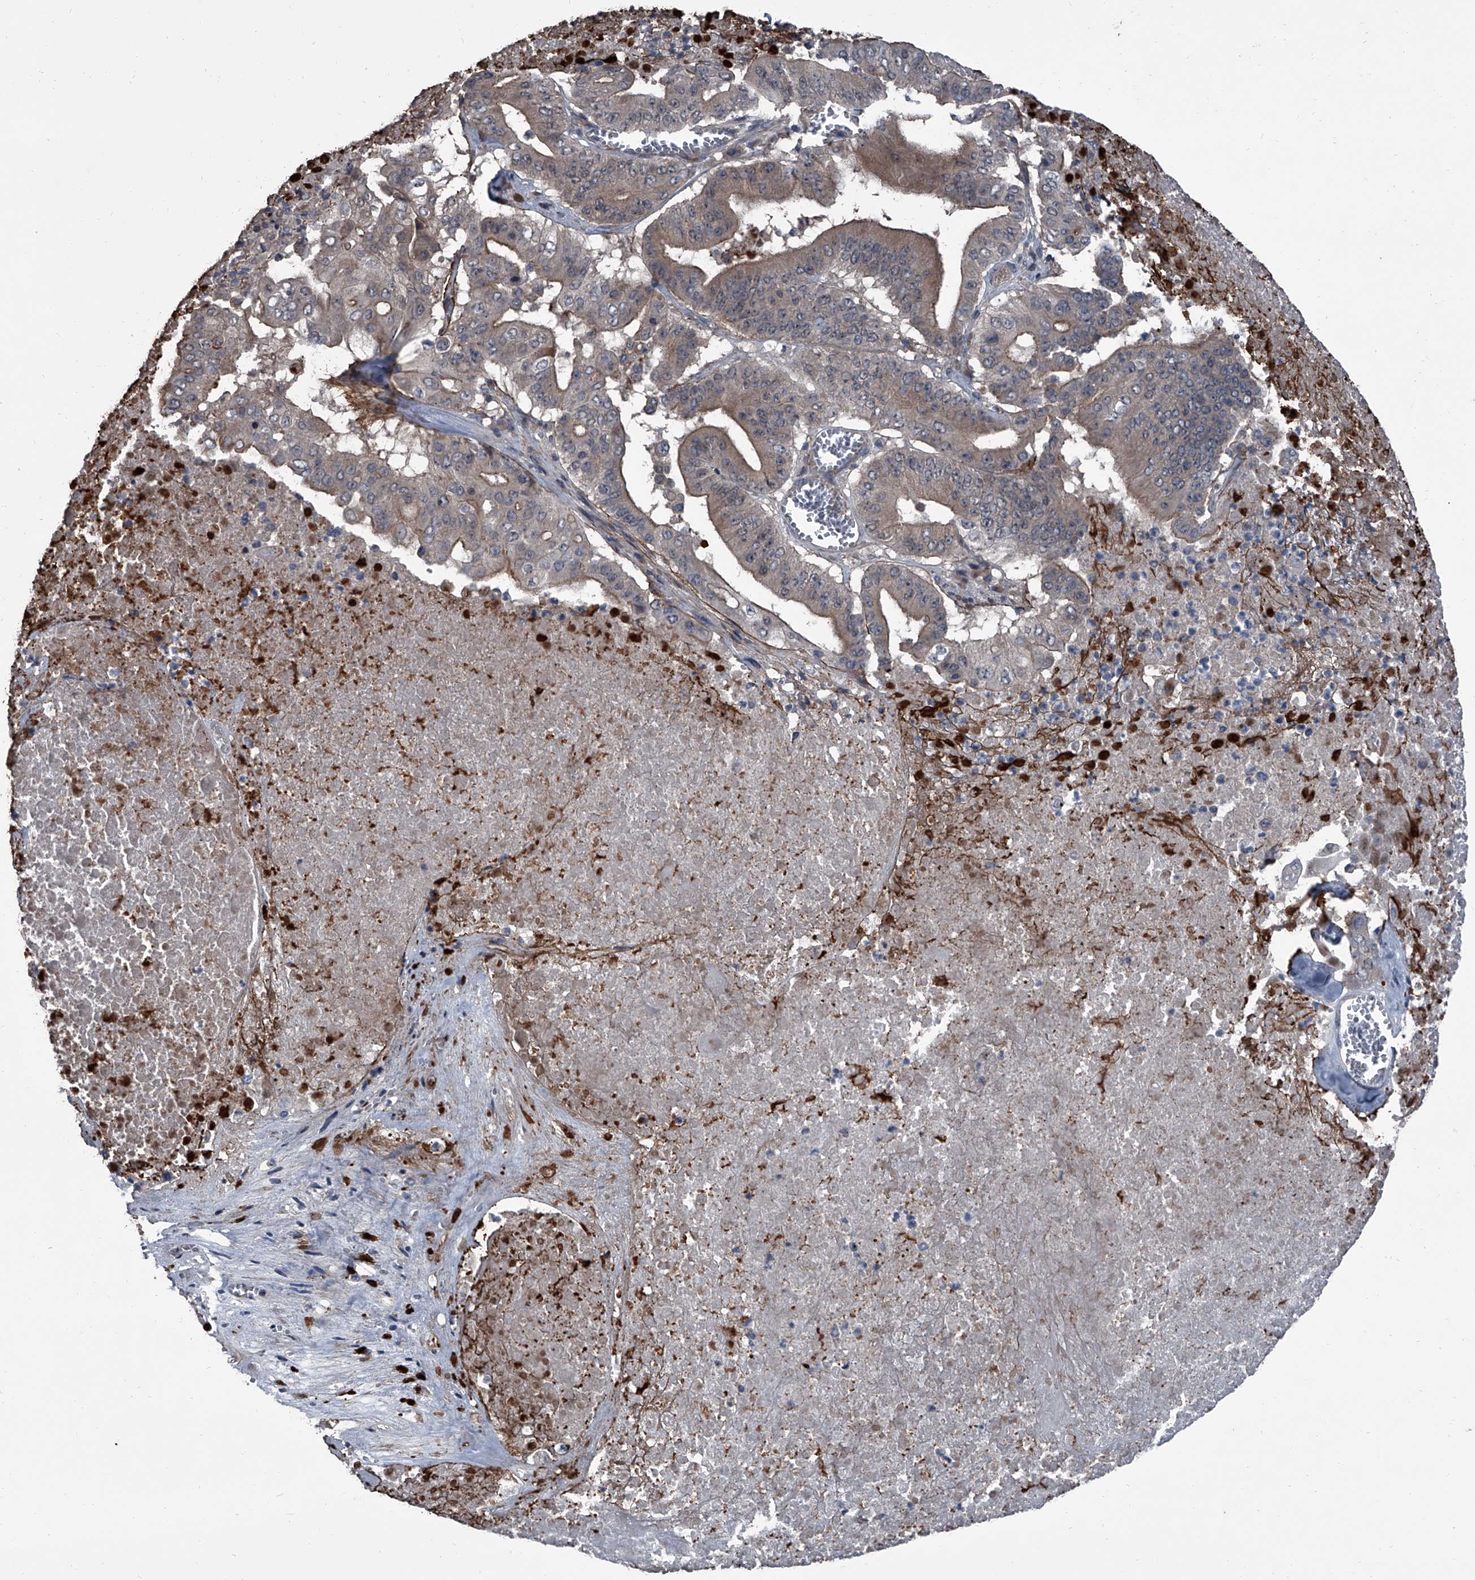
{"staining": {"intensity": "weak", "quantity": "25%-75%", "location": "cytoplasmic/membranous"}, "tissue": "pancreatic cancer", "cell_type": "Tumor cells", "image_type": "cancer", "snomed": [{"axis": "morphology", "description": "Adenocarcinoma, NOS"}, {"axis": "topography", "description": "Pancreas"}], "caption": "Brown immunohistochemical staining in human pancreatic adenocarcinoma reveals weak cytoplasmic/membranous staining in about 25%-75% of tumor cells.", "gene": "OARD1", "patient": {"sex": "female", "age": 77}}